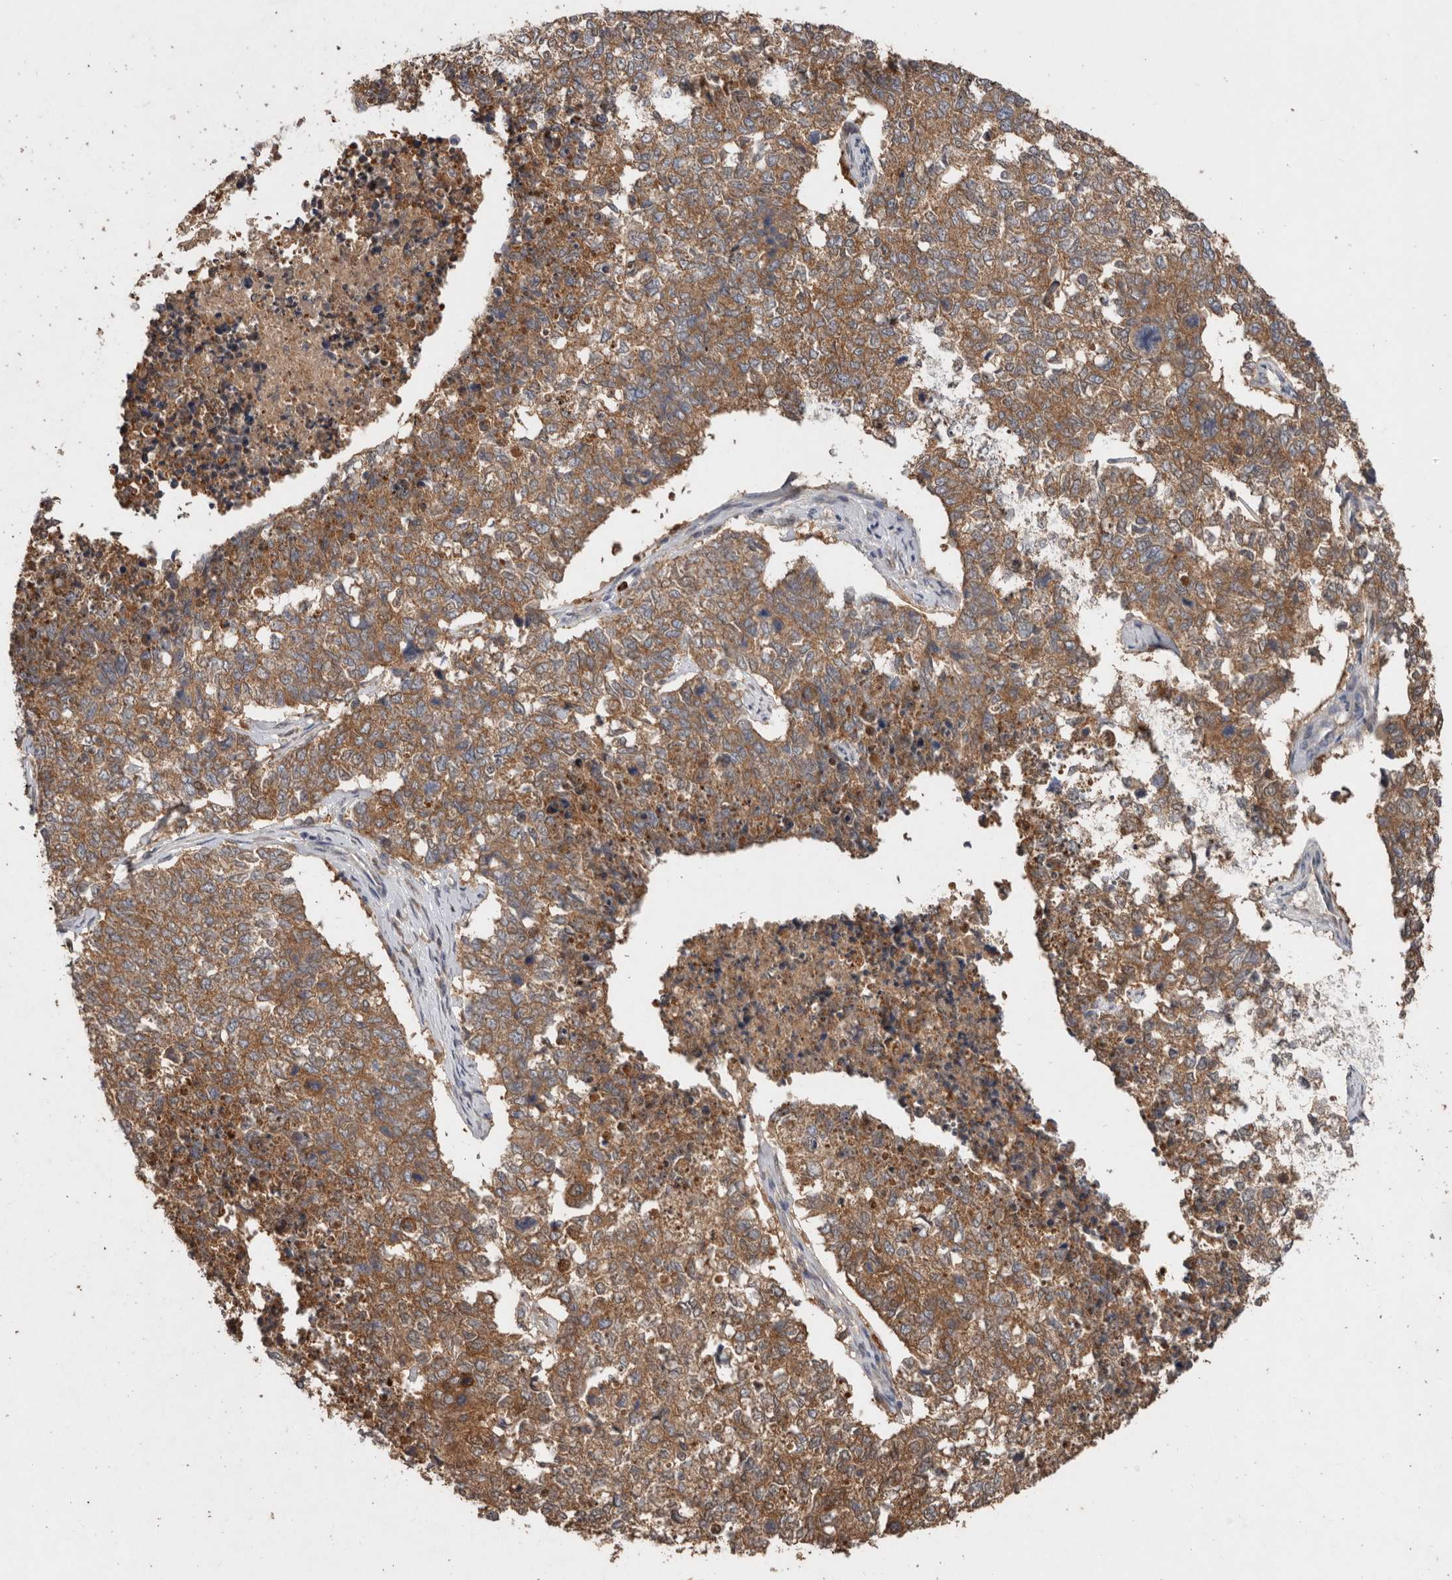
{"staining": {"intensity": "moderate", "quantity": ">75%", "location": "cytoplasmic/membranous"}, "tissue": "cervical cancer", "cell_type": "Tumor cells", "image_type": "cancer", "snomed": [{"axis": "morphology", "description": "Squamous cell carcinoma, NOS"}, {"axis": "topography", "description": "Cervix"}], "caption": "Immunohistochemical staining of human cervical cancer shows medium levels of moderate cytoplasmic/membranous protein positivity in approximately >75% of tumor cells.", "gene": "EDEM1", "patient": {"sex": "female", "age": 63}}